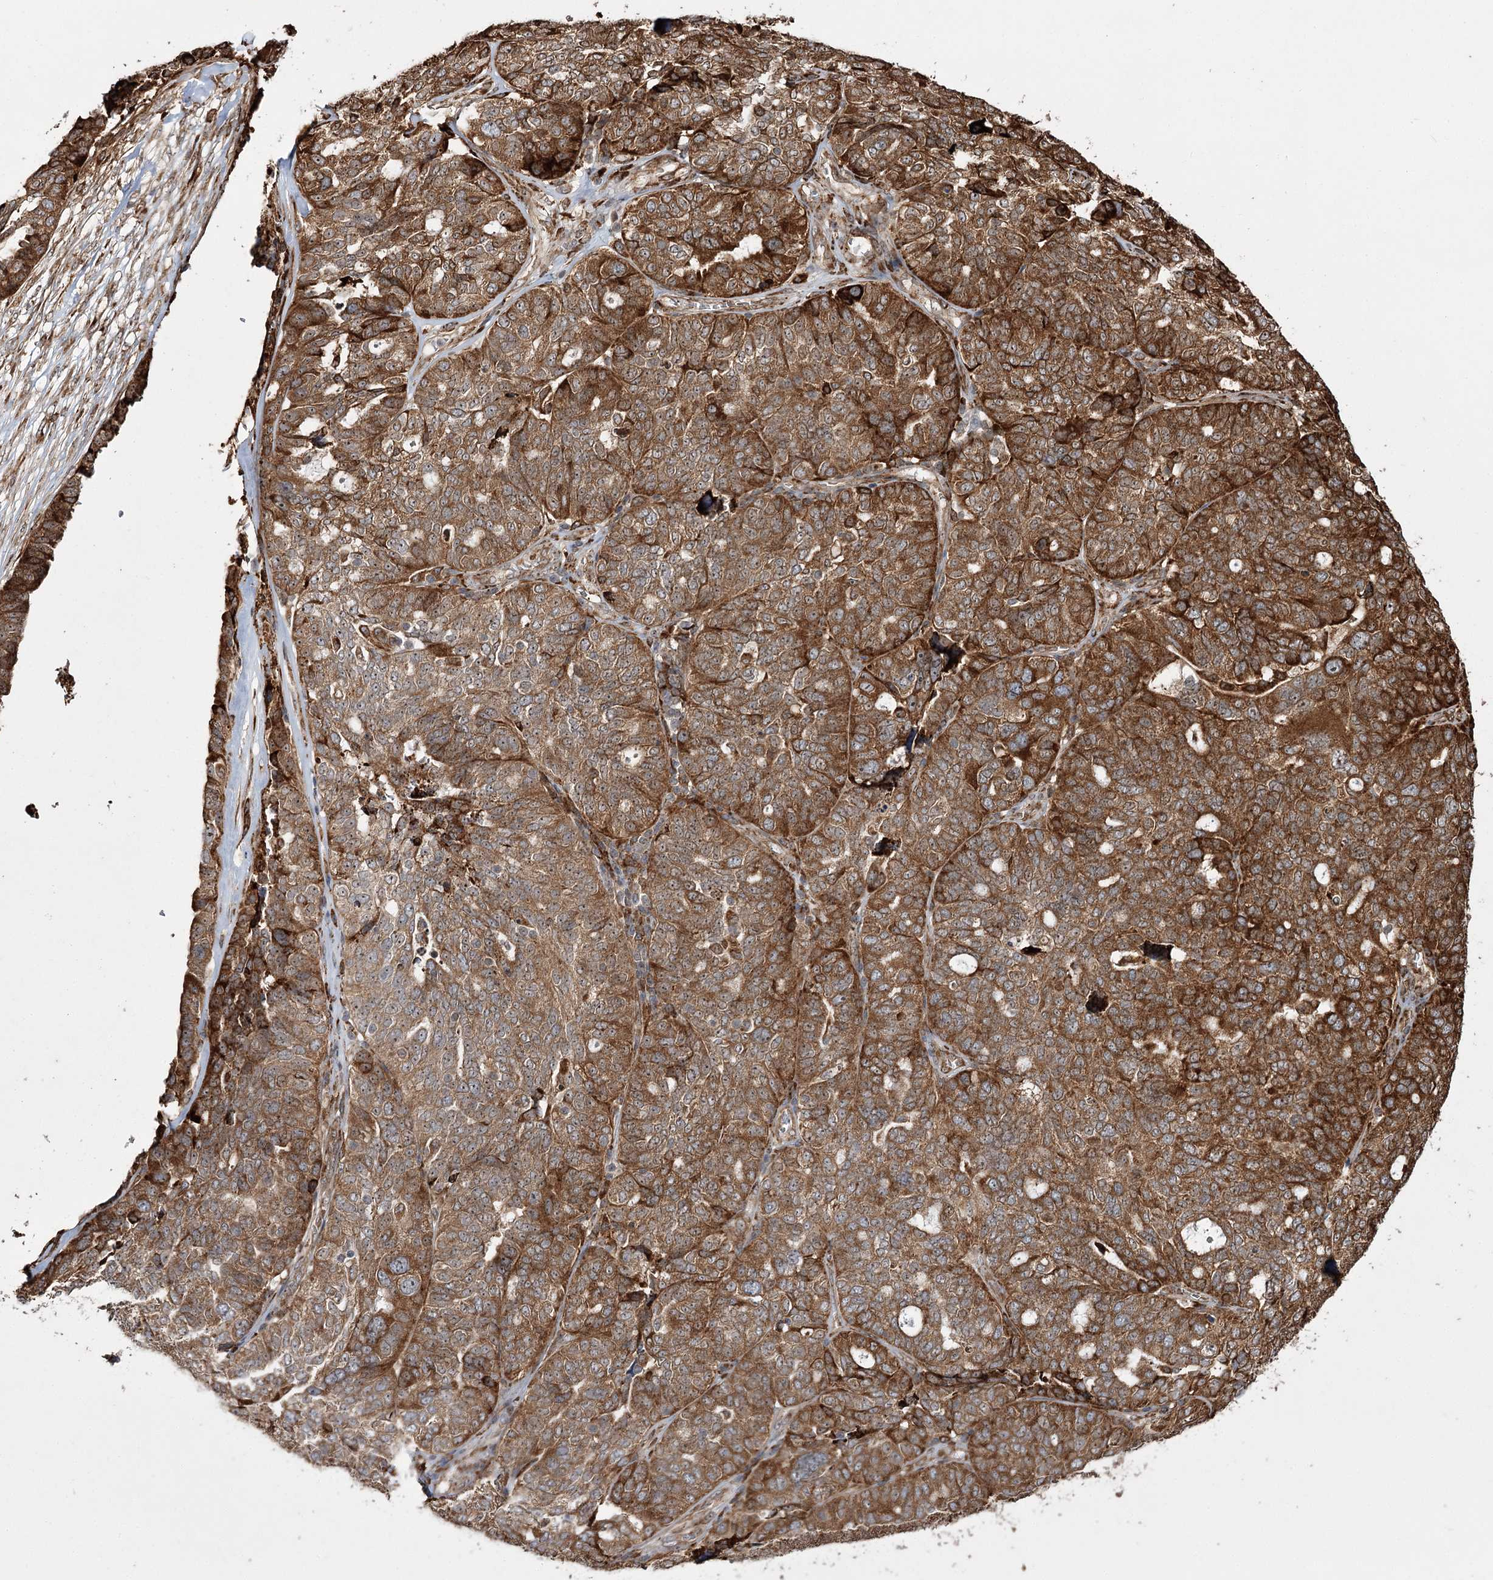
{"staining": {"intensity": "strong", "quantity": ">75%", "location": "cytoplasmic/membranous"}, "tissue": "ovarian cancer", "cell_type": "Tumor cells", "image_type": "cancer", "snomed": [{"axis": "morphology", "description": "Cystadenocarcinoma, serous, NOS"}, {"axis": "topography", "description": "Ovary"}], "caption": "Immunohistochemistry staining of ovarian serous cystadenocarcinoma, which shows high levels of strong cytoplasmic/membranous staining in approximately >75% of tumor cells indicating strong cytoplasmic/membranous protein positivity. The staining was performed using DAB (brown) for protein detection and nuclei were counterstained in hematoxylin (blue).", "gene": "FANCL", "patient": {"sex": "female", "age": 59}}